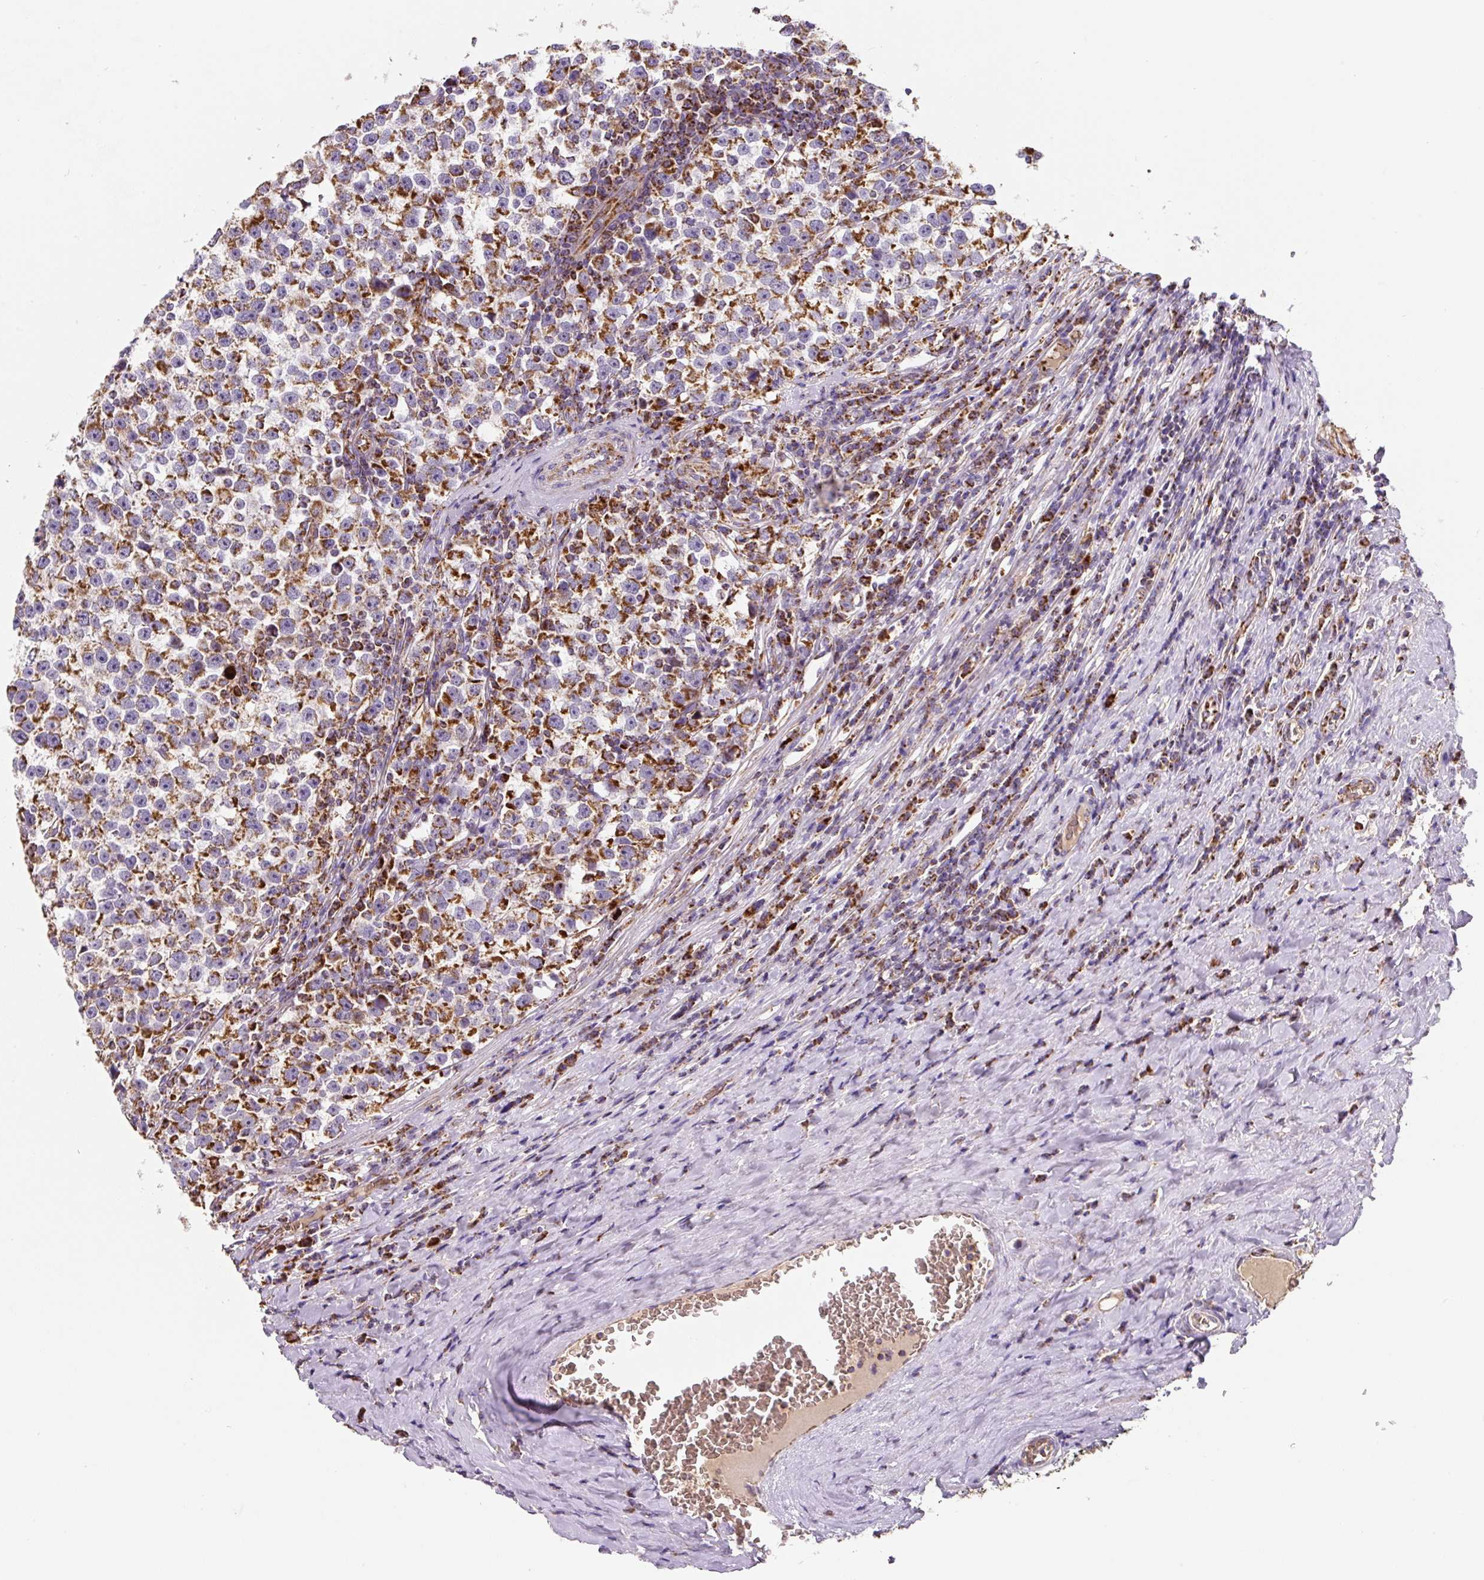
{"staining": {"intensity": "strong", "quantity": ">75%", "location": "cytoplasmic/membranous"}, "tissue": "testis cancer", "cell_type": "Tumor cells", "image_type": "cancer", "snomed": [{"axis": "morphology", "description": "Normal tissue, NOS"}, {"axis": "morphology", "description": "Seminoma, NOS"}, {"axis": "topography", "description": "Testis"}], "caption": "Protein expression analysis of human testis cancer (seminoma) reveals strong cytoplasmic/membranous positivity in about >75% of tumor cells.", "gene": "MT-CO2", "patient": {"sex": "male", "age": 43}}